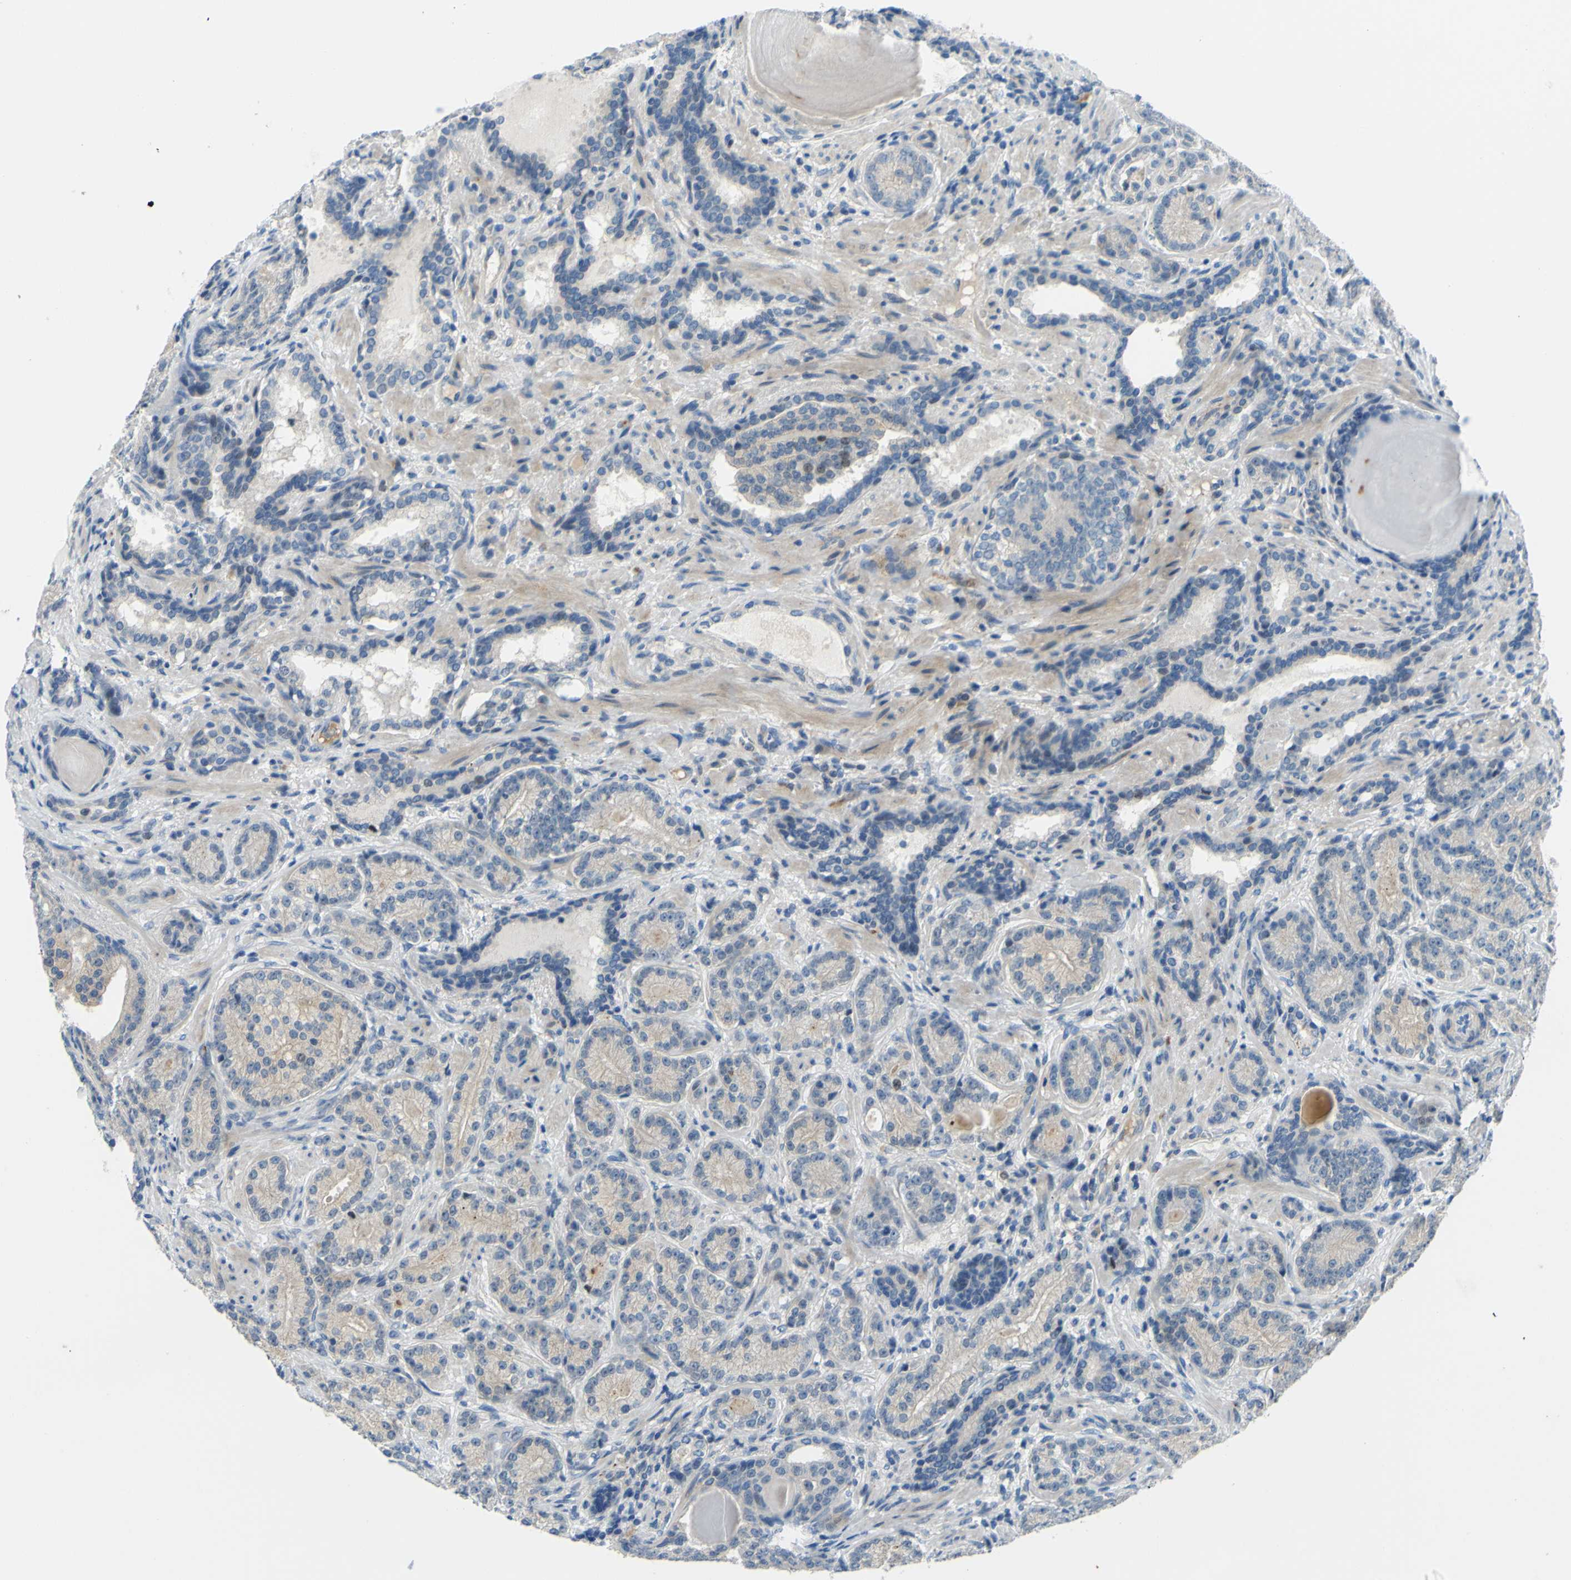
{"staining": {"intensity": "negative", "quantity": "none", "location": "none"}, "tissue": "prostate cancer", "cell_type": "Tumor cells", "image_type": "cancer", "snomed": [{"axis": "morphology", "description": "Adenocarcinoma, High grade"}, {"axis": "topography", "description": "Prostate"}], "caption": "Immunohistochemical staining of human adenocarcinoma (high-grade) (prostate) displays no significant expression in tumor cells.", "gene": "ARHGAP1", "patient": {"sex": "male", "age": 61}}